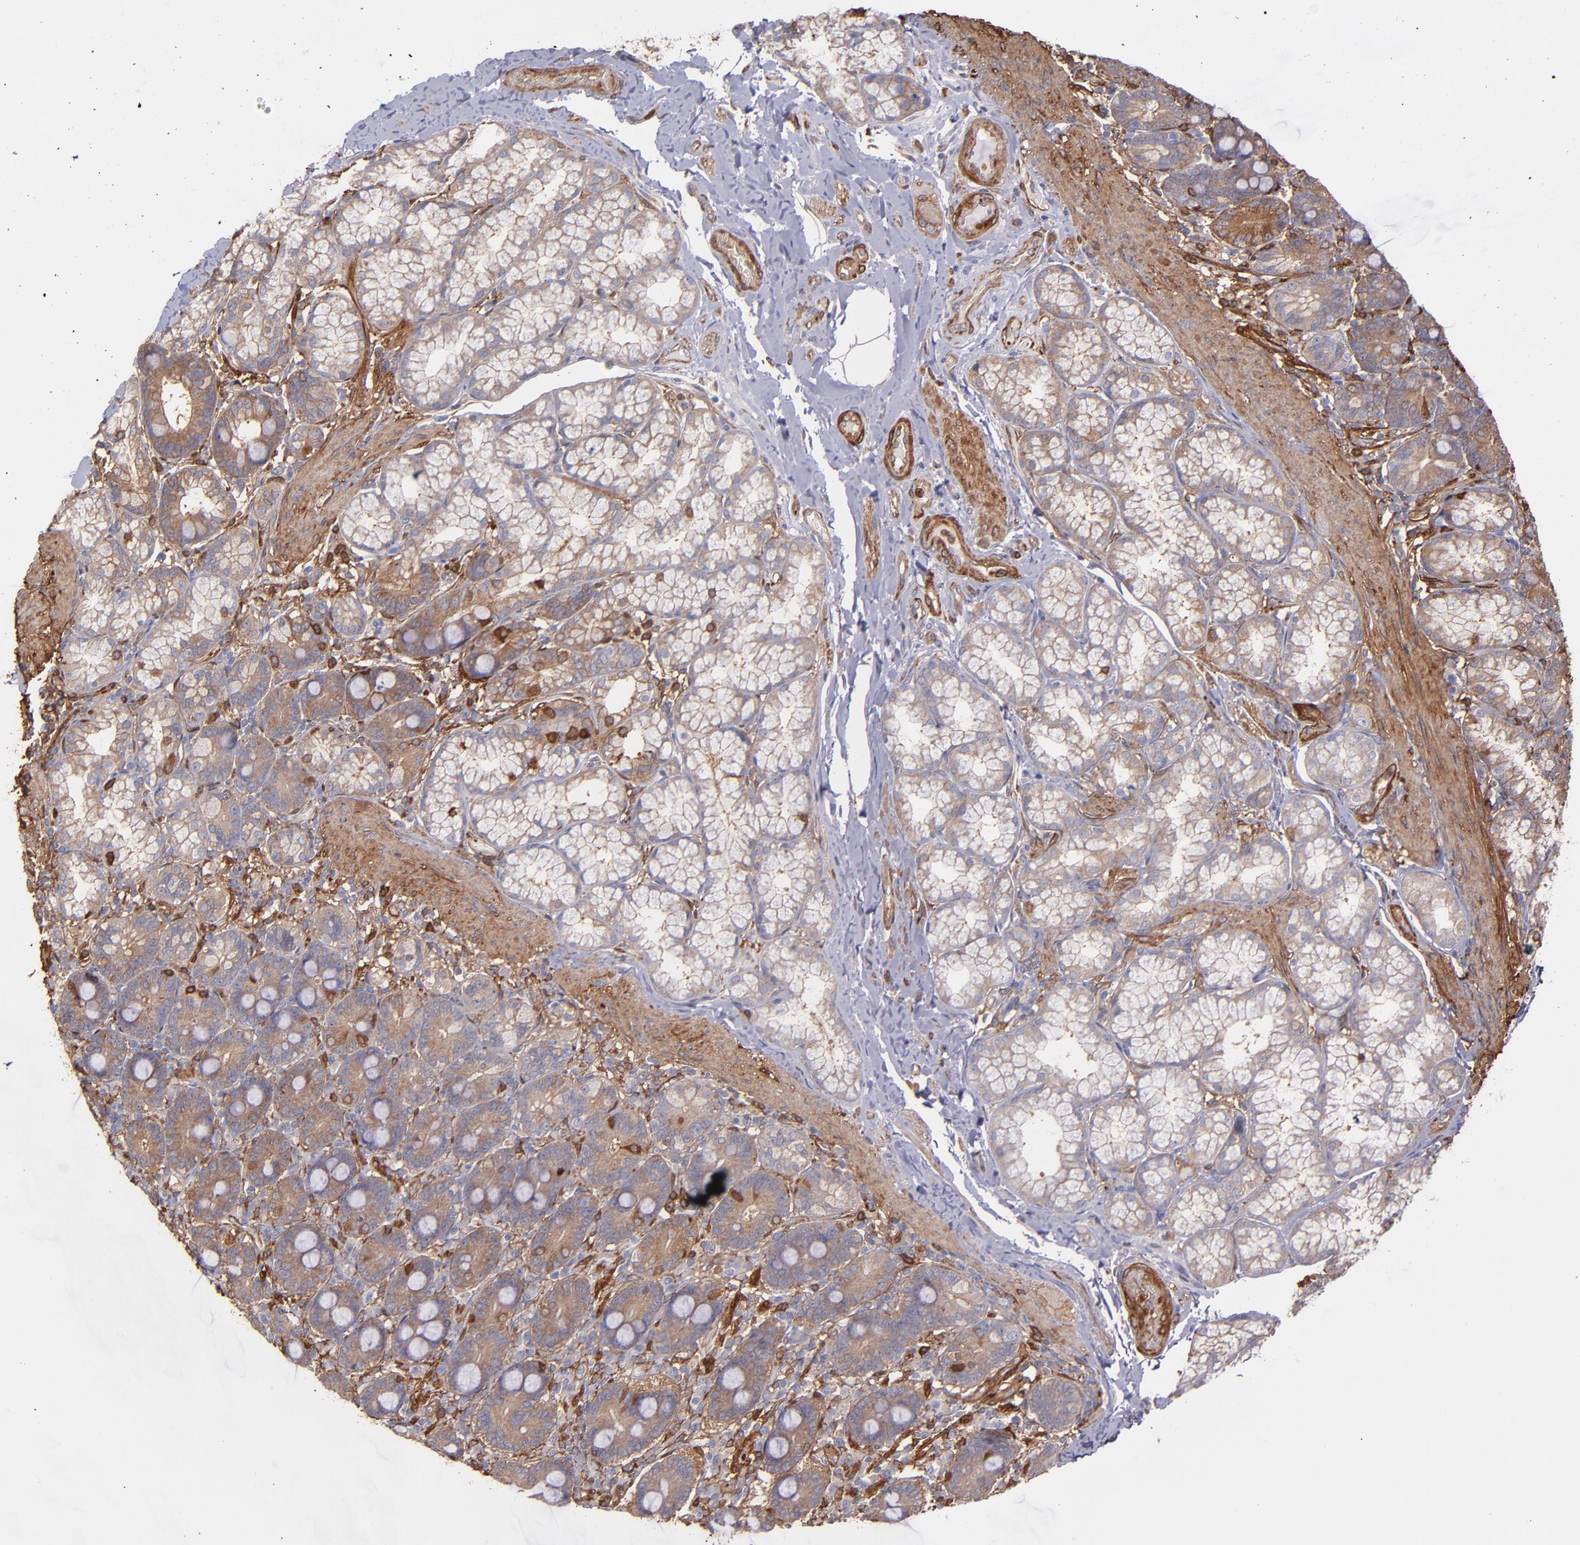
{"staining": {"intensity": "moderate", "quantity": ">75%", "location": "cytoplasmic/membranous"}, "tissue": "duodenum", "cell_type": "Glandular cells", "image_type": "normal", "snomed": [{"axis": "morphology", "description": "Normal tissue, NOS"}, {"axis": "topography", "description": "Duodenum"}], "caption": "An IHC micrograph of normal tissue is shown. Protein staining in brown labels moderate cytoplasmic/membranous positivity in duodenum within glandular cells.", "gene": "VCL", "patient": {"sex": "female", "age": 64}}